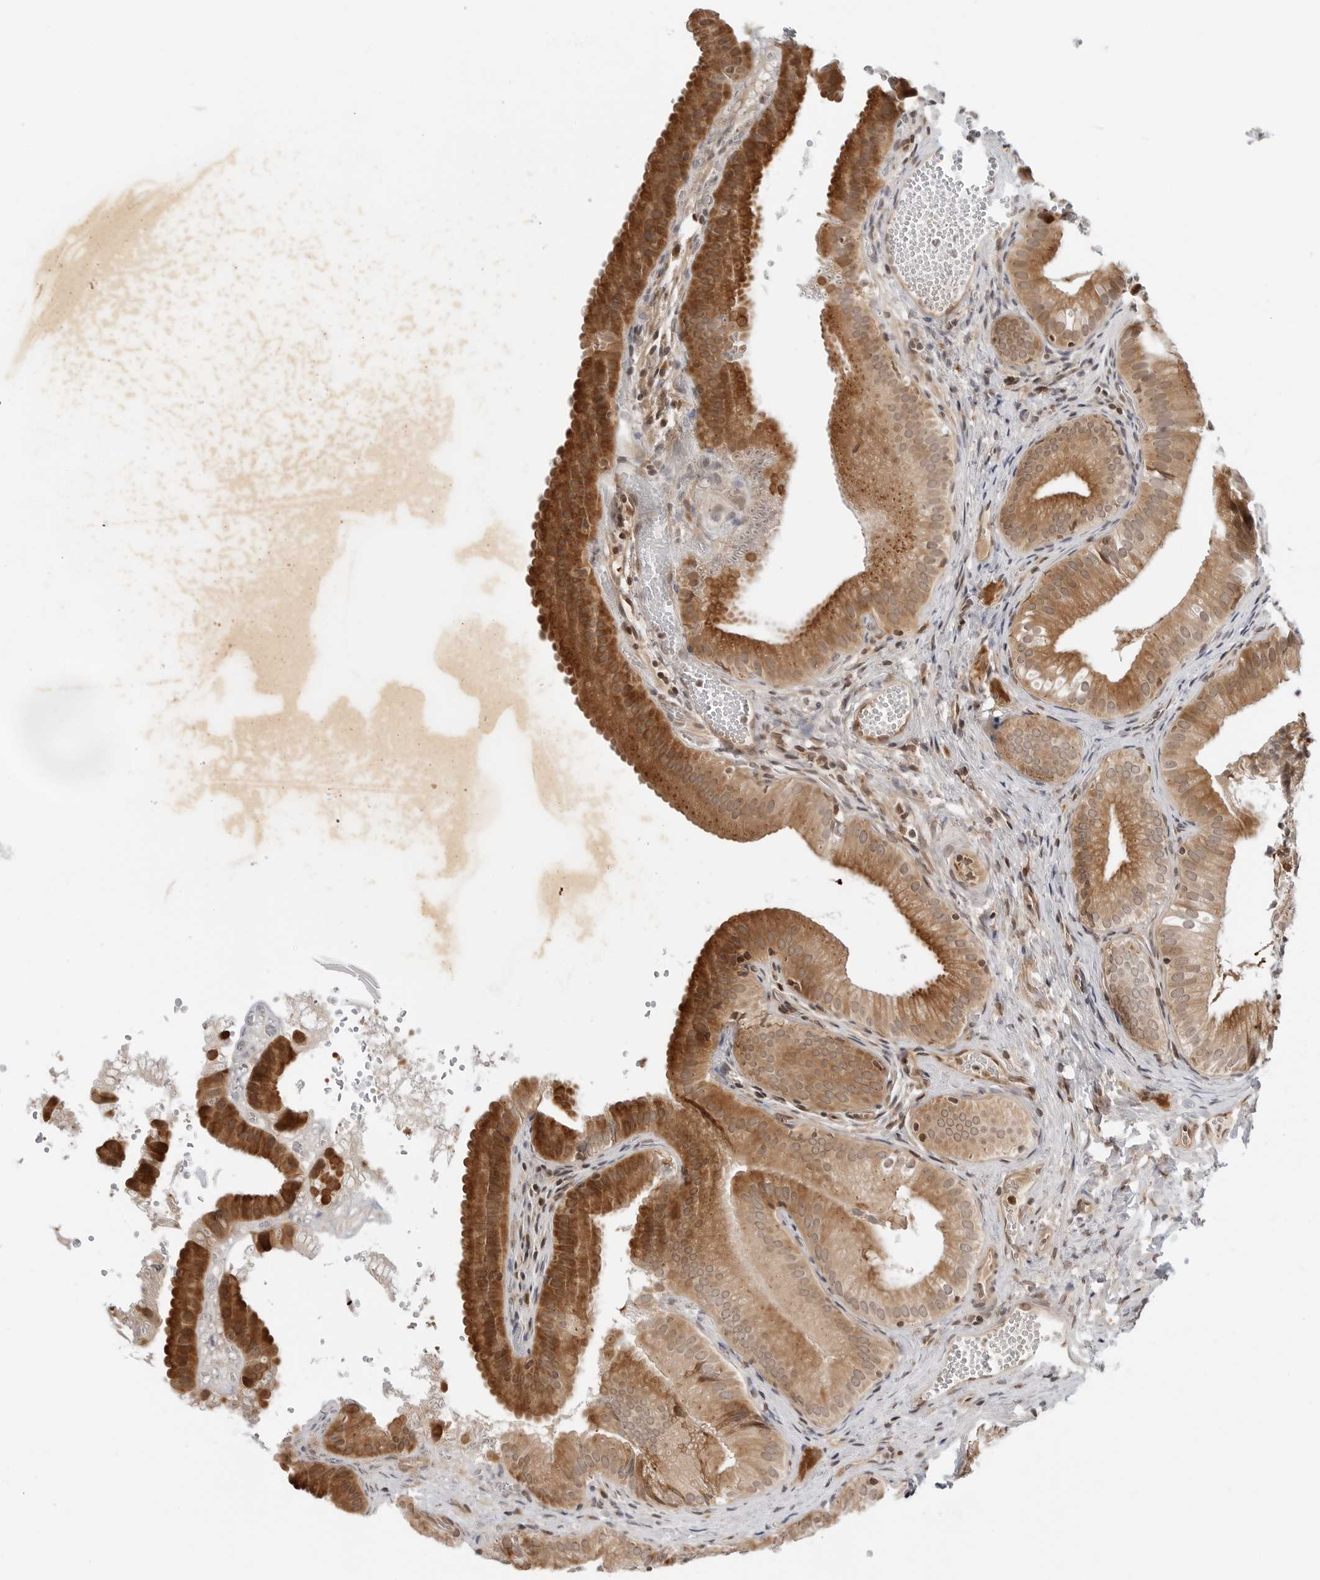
{"staining": {"intensity": "strong", "quantity": ">75%", "location": "cytoplasmic/membranous"}, "tissue": "gallbladder", "cell_type": "Glandular cells", "image_type": "normal", "snomed": [{"axis": "morphology", "description": "Normal tissue, NOS"}, {"axis": "topography", "description": "Gallbladder"}], "caption": "Immunohistochemical staining of unremarkable gallbladder demonstrates high levels of strong cytoplasmic/membranous staining in approximately >75% of glandular cells. Nuclei are stained in blue.", "gene": "TIPRL", "patient": {"sex": "female", "age": 30}}